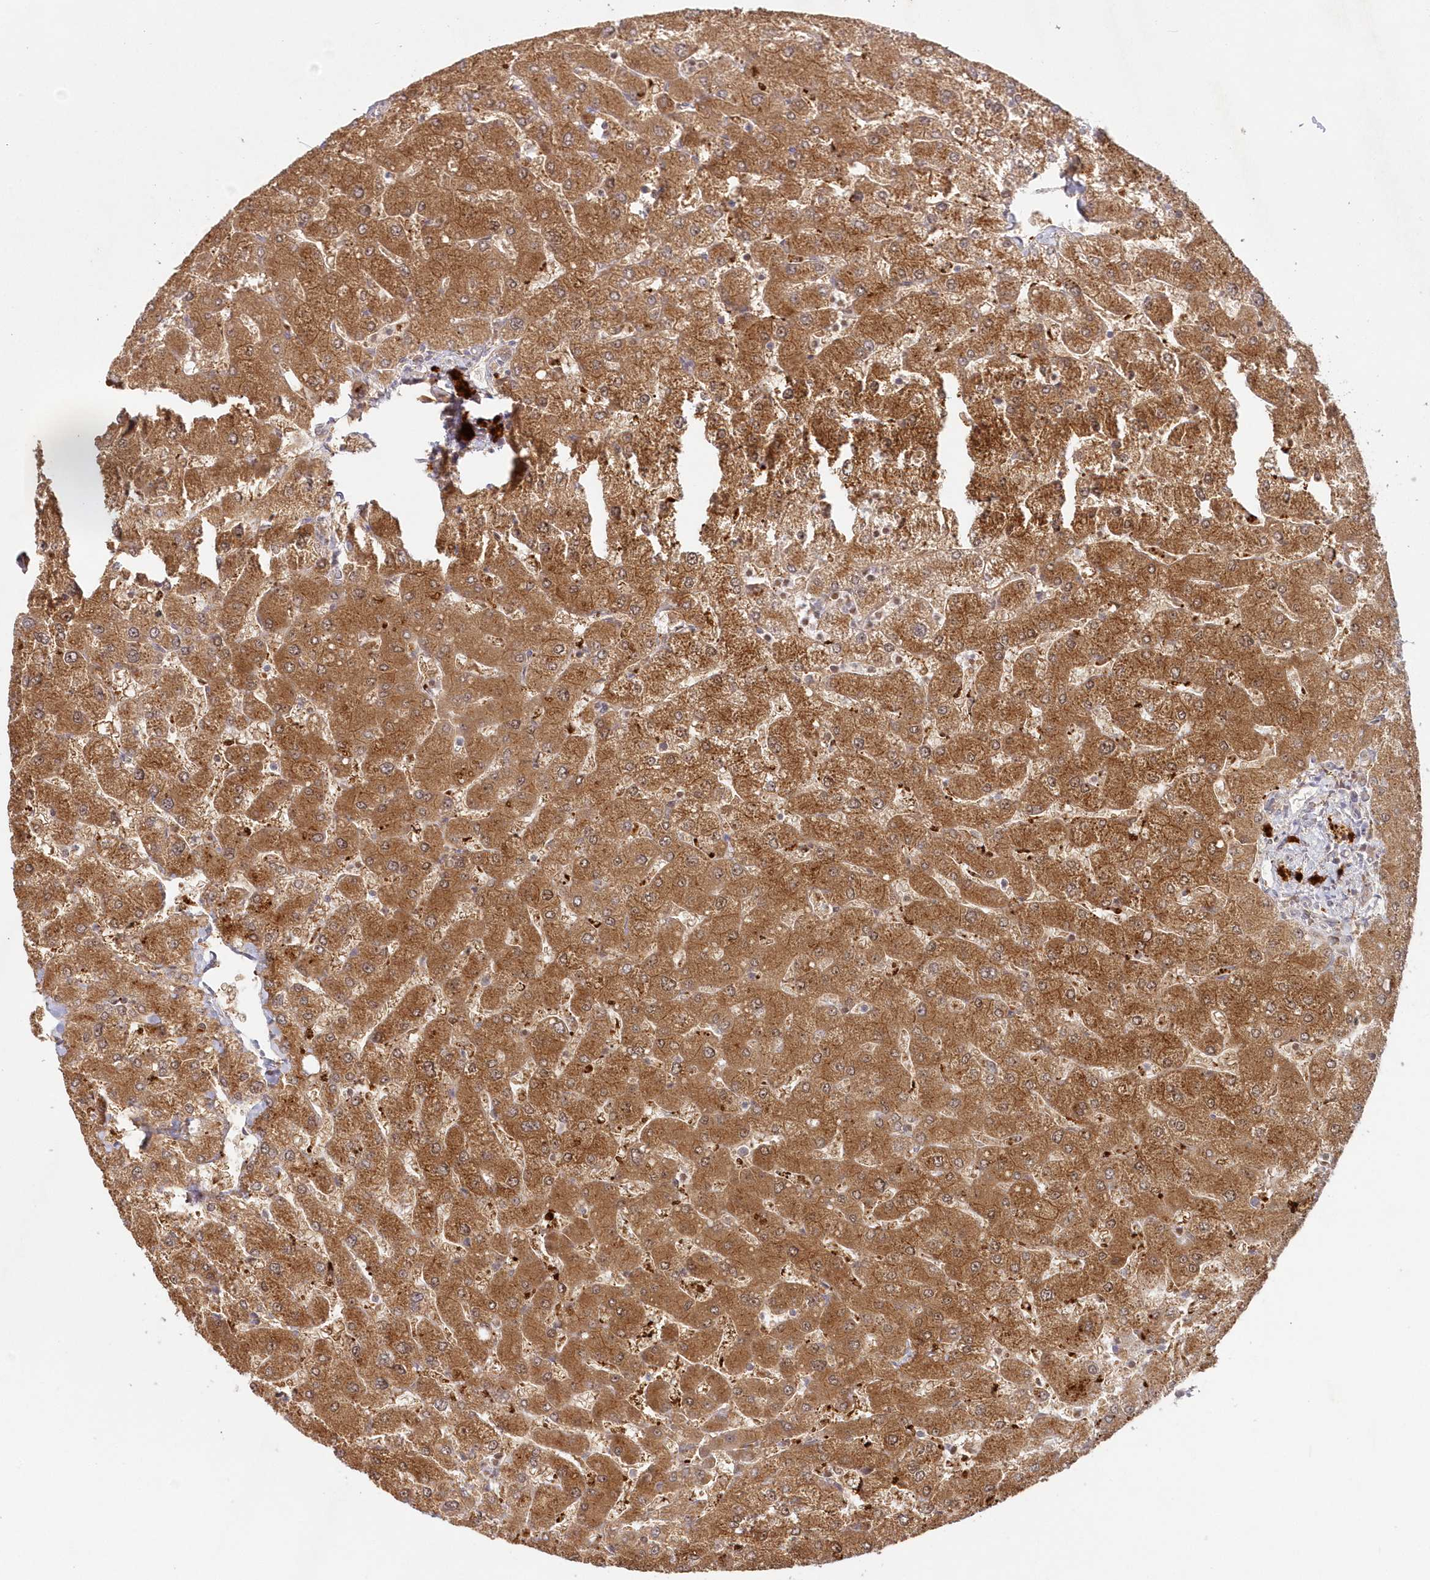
{"staining": {"intensity": "weak", "quantity": ">75%", "location": "cytoplasmic/membranous,nuclear"}, "tissue": "liver", "cell_type": "Cholangiocytes", "image_type": "normal", "snomed": [{"axis": "morphology", "description": "Normal tissue, NOS"}, {"axis": "topography", "description": "Liver"}], "caption": "Unremarkable liver demonstrates weak cytoplasmic/membranous,nuclear staining in about >75% of cholangiocytes, visualized by immunohistochemistry. The staining is performed using DAB (3,3'-diaminobenzidine) brown chromogen to label protein expression. The nuclei are counter-stained blue using hematoxylin.", "gene": "GBE1", "patient": {"sex": "male", "age": 55}}